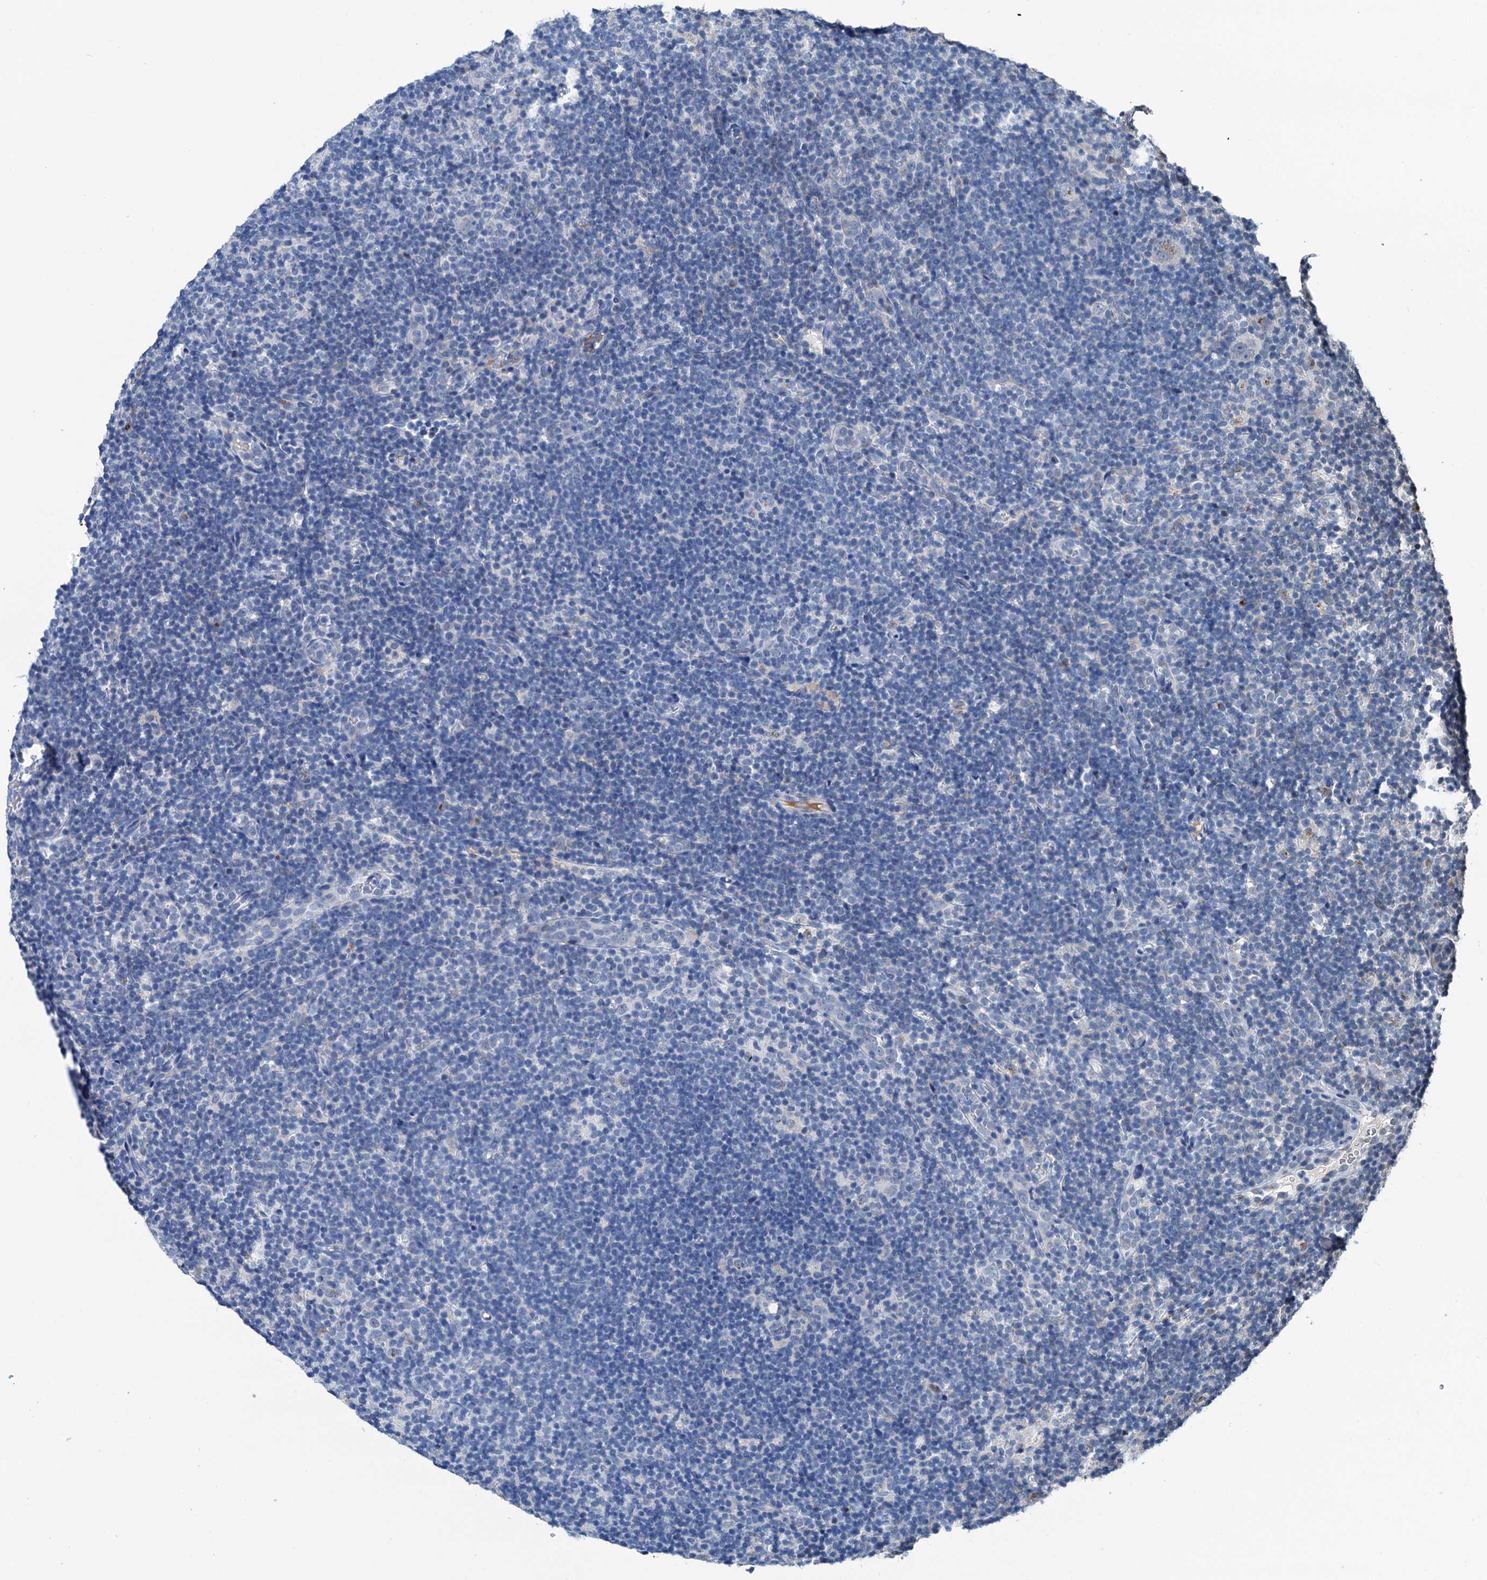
{"staining": {"intensity": "negative", "quantity": "none", "location": "none"}, "tissue": "lymphoma", "cell_type": "Tumor cells", "image_type": "cancer", "snomed": [{"axis": "morphology", "description": "Hodgkin's disease, NOS"}, {"axis": "topography", "description": "Lymph node"}], "caption": "The micrograph reveals no staining of tumor cells in lymphoma. (Immunohistochemistry, brightfield microscopy, high magnification).", "gene": "SHLD1", "patient": {"sex": "female", "age": 57}}